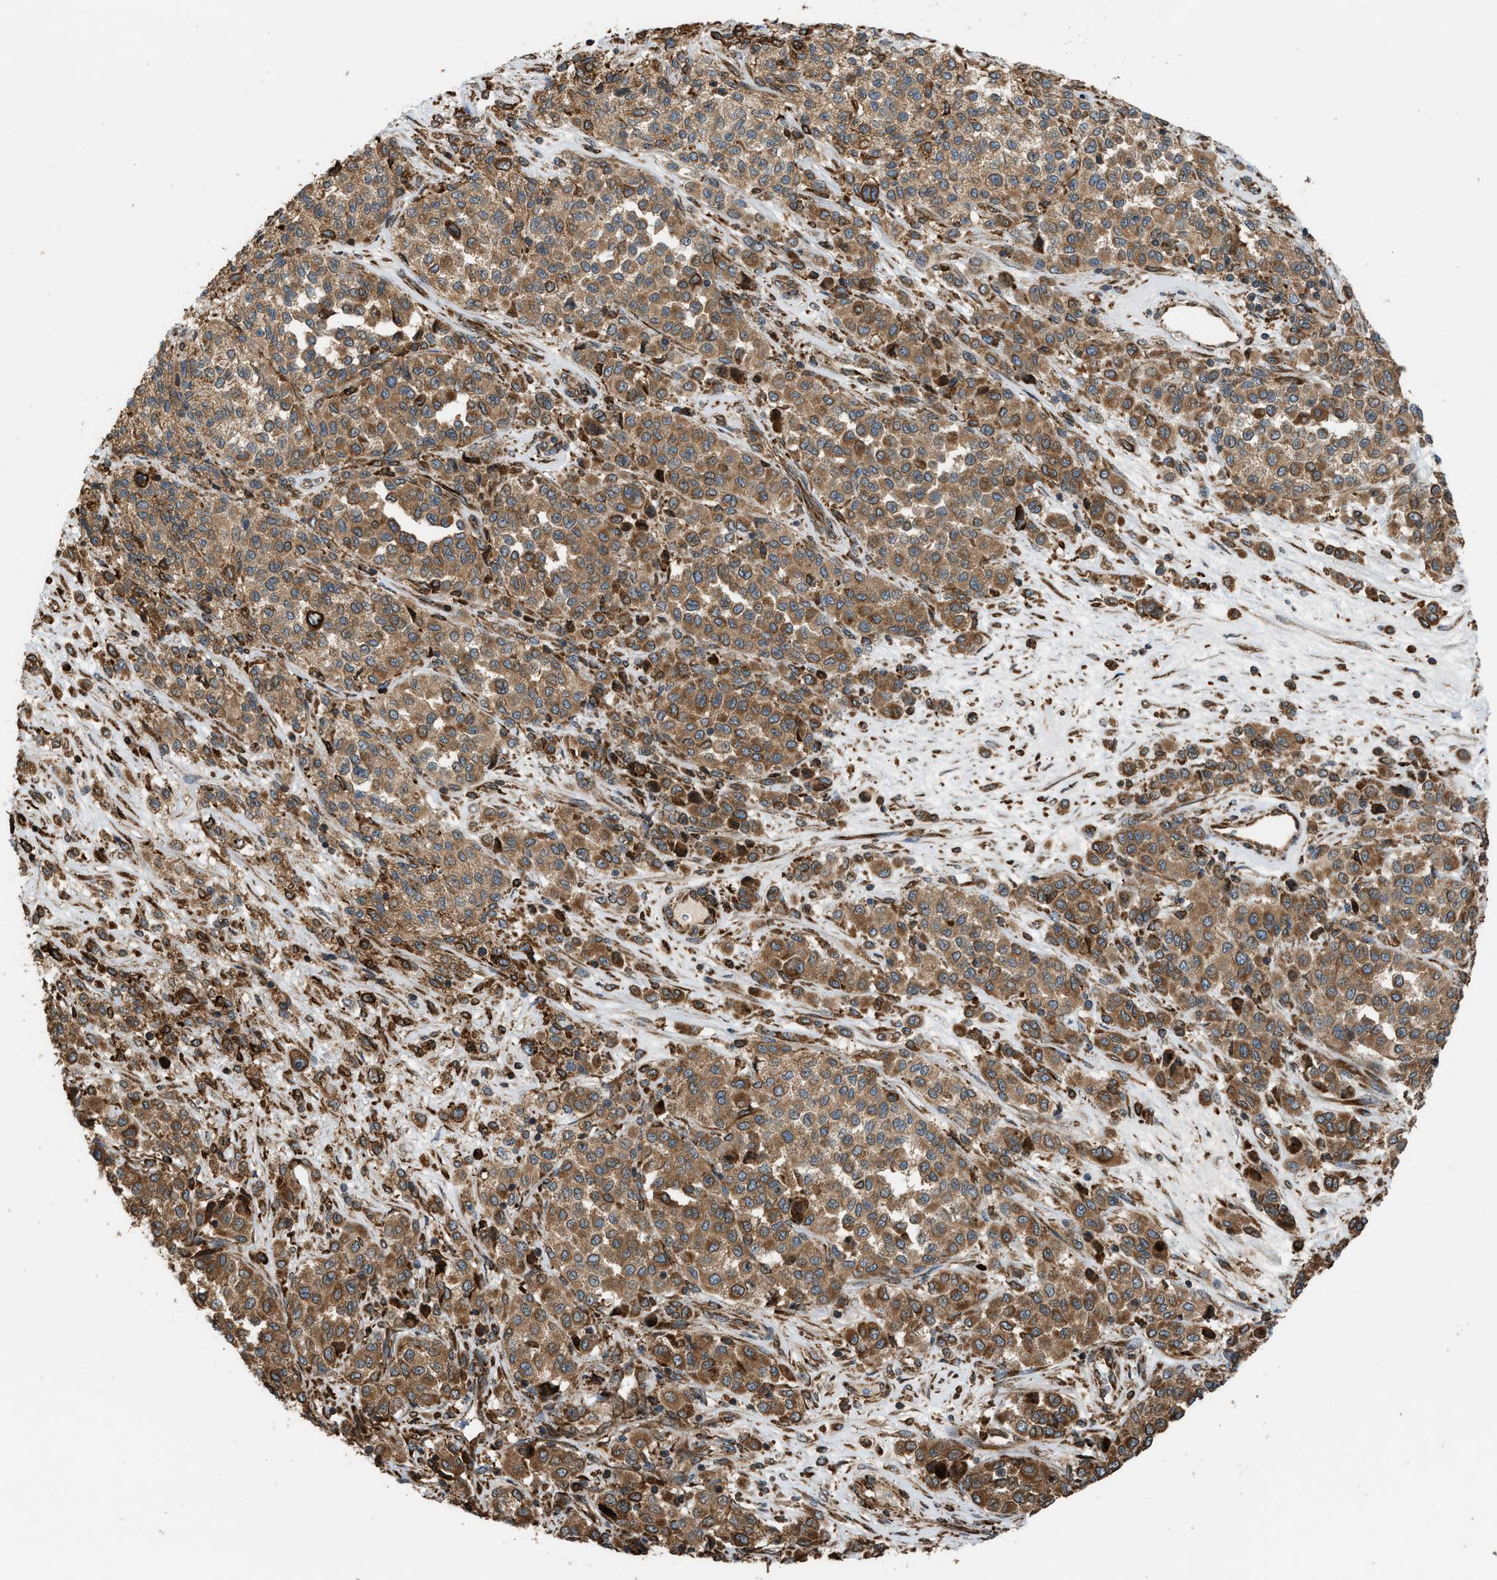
{"staining": {"intensity": "moderate", "quantity": ">75%", "location": "cytoplasmic/membranous"}, "tissue": "melanoma", "cell_type": "Tumor cells", "image_type": "cancer", "snomed": [{"axis": "morphology", "description": "Malignant melanoma, Metastatic site"}, {"axis": "topography", "description": "Pancreas"}], "caption": "This is a histology image of immunohistochemistry staining of malignant melanoma (metastatic site), which shows moderate expression in the cytoplasmic/membranous of tumor cells.", "gene": "BAIAP2L1", "patient": {"sex": "female", "age": 30}}